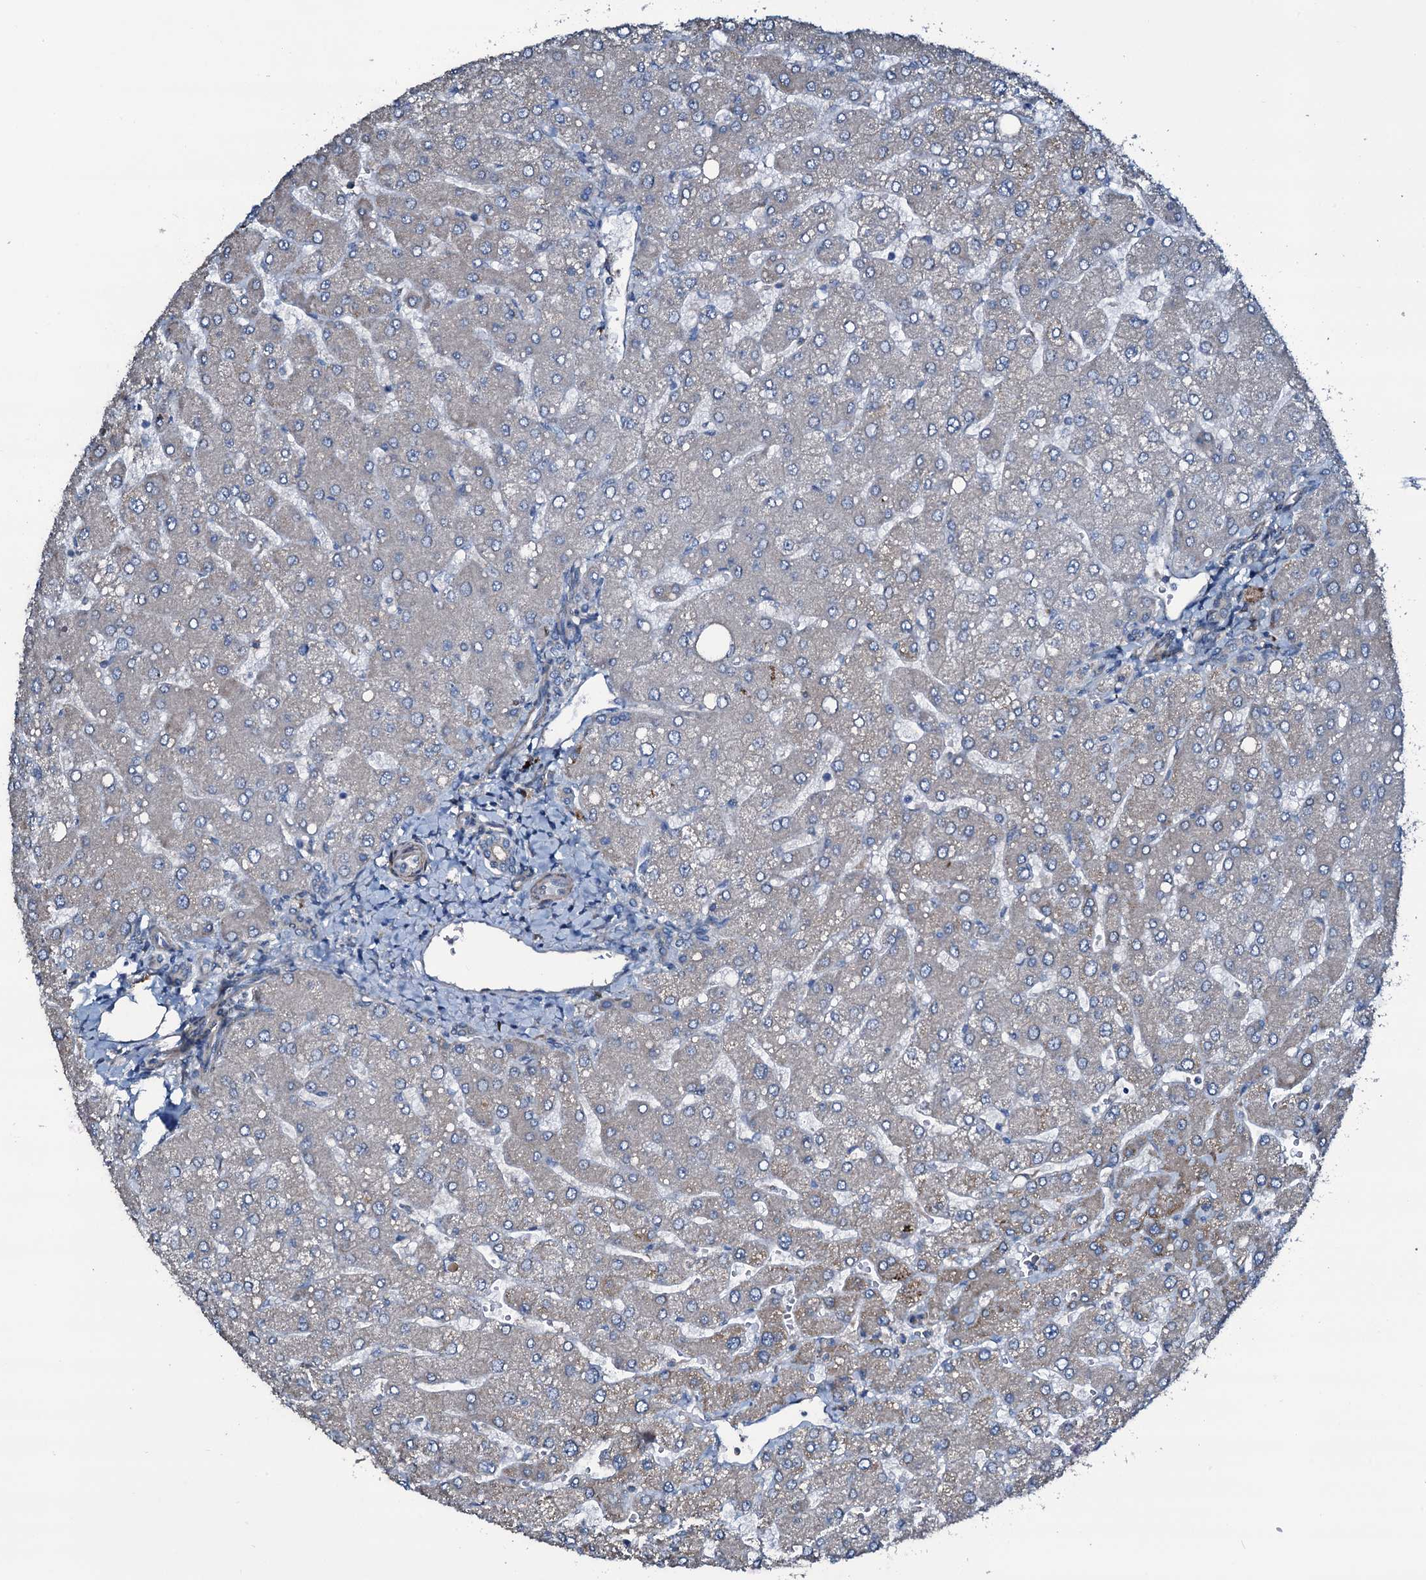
{"staining": {"intensity": "negative", "quantity": "none", "location": "none"}, "tissue": "liver", "cell_type": "Cholangiocytes", "image_type": "normal", "snomed": [{"axis": "morphology", "description": "Normal tissue, NOS"}, {"axis": "topography", "description": "Liver"}], "caption": "Protein analysis of normal liver shows no significant staining in cholangiocytes. The staining is performed using DAB (3,3'-diaminobenzidine) brown chromogen with nuclei counter-stained in using hematoxylin.", "gene": "WIPF3", "patient": {"sex": "male", "age": 55}}